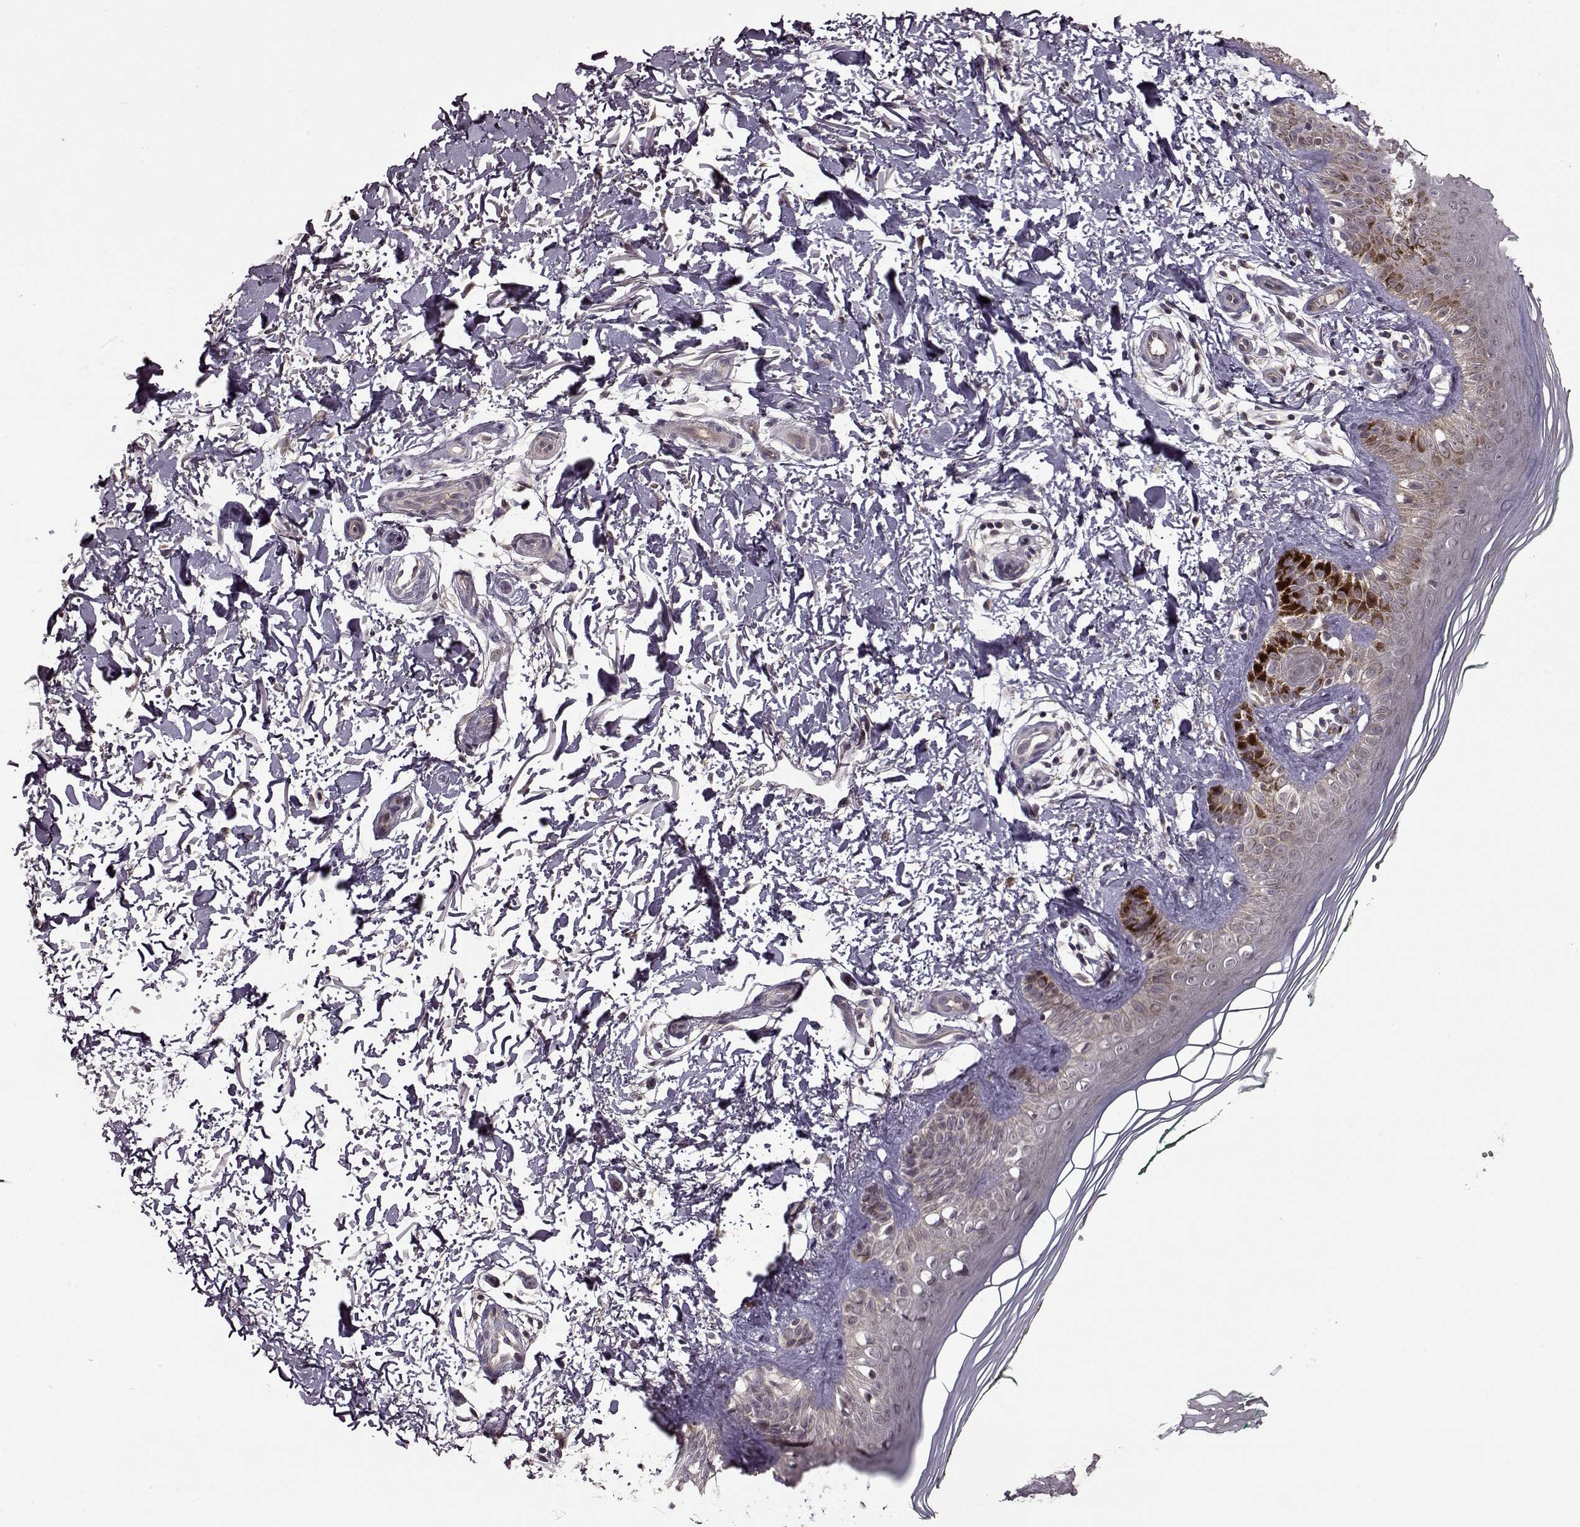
{"staining": {"intensity": "negative", "quantity": "none", "location": "none"}, "tissue": "skin", "cell_type": "Fibroblasts", "image_type": "normal", "snomed": [{"axis": "morphology", "description": "Normal tissue, NOS"}, {"axis": "morphology", "description": "Inflammation, NOS"}, {"axis": "morphology", "description": "Fibrosis, NOS"}, {"axis": "topography", "description": "Skin"}], "caption": "This is an IHC micrograph of normal skin. There is no positivity in fibroblasts.", "gene": "MAIP1", "patient": {"sex": "male", "age": 71}}